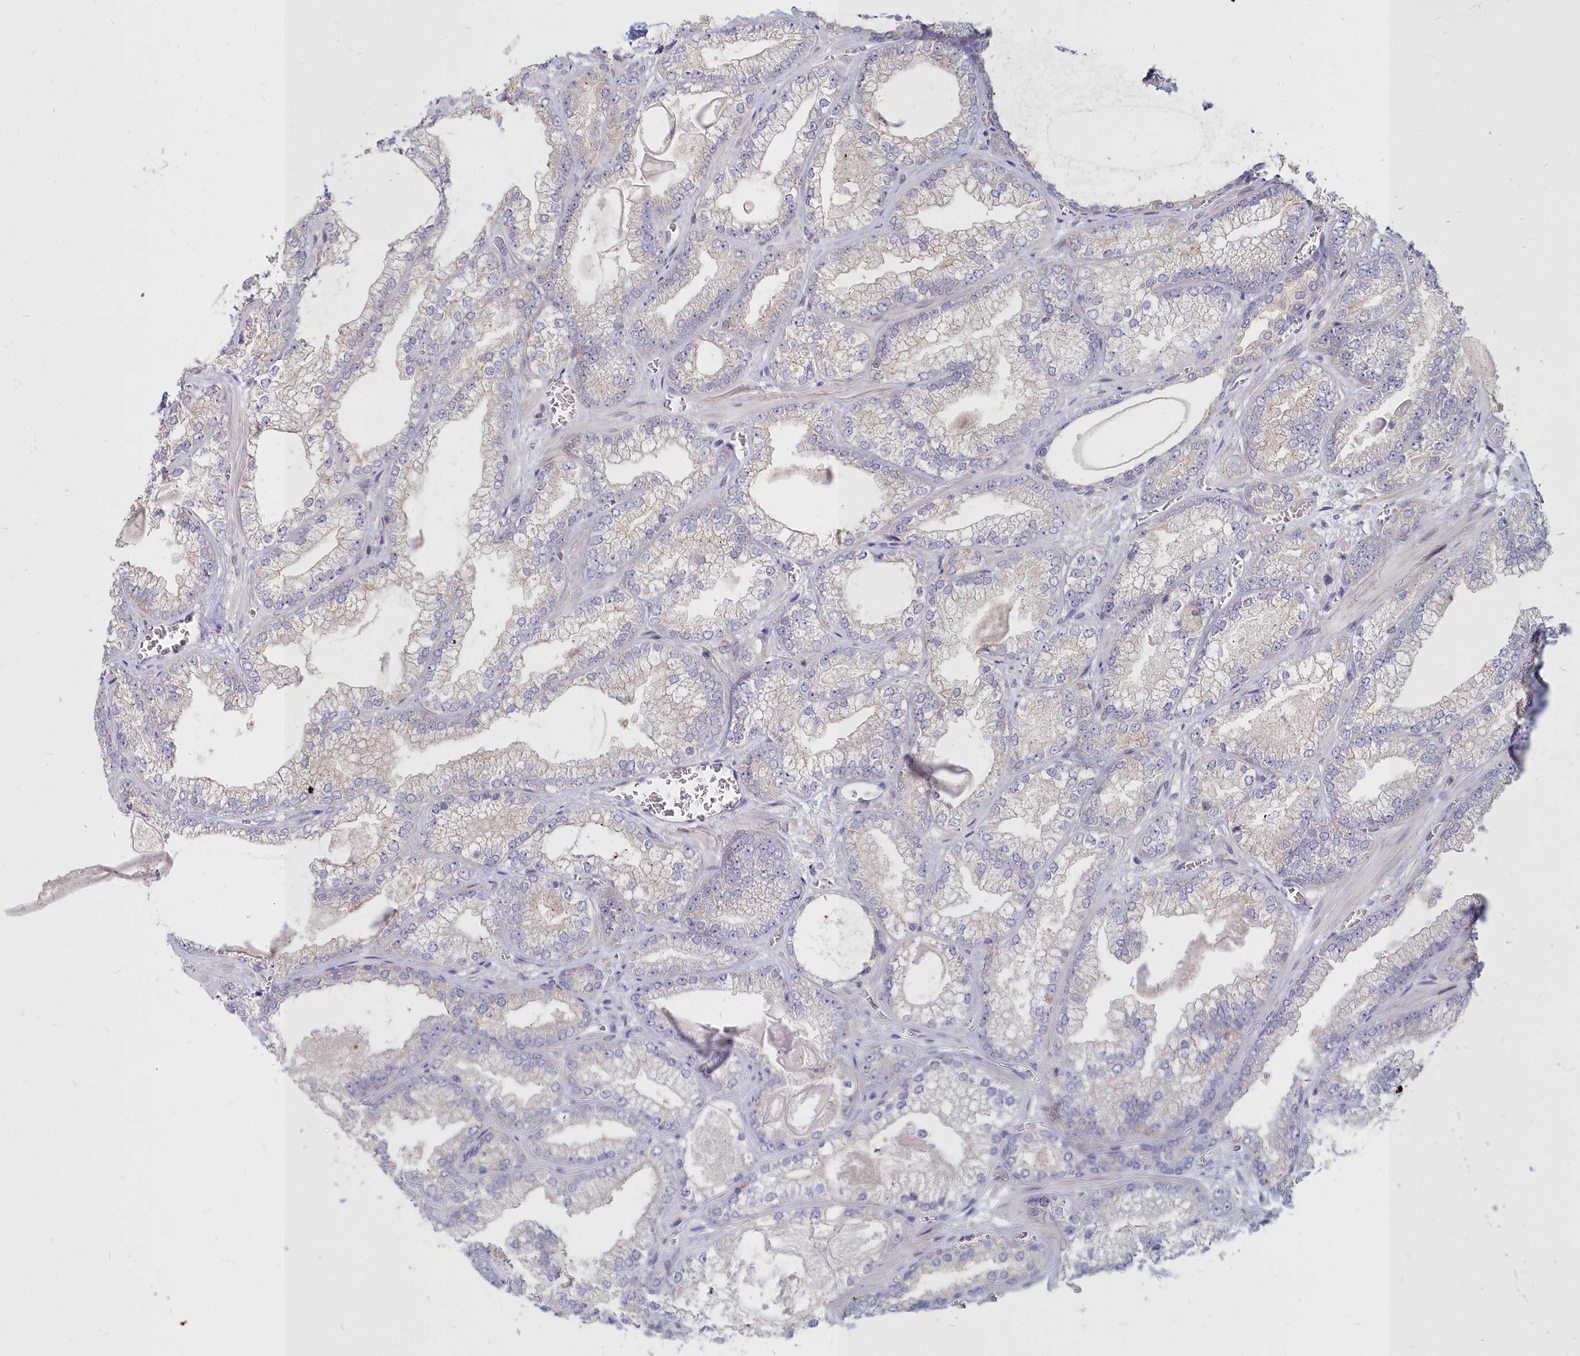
{"staining": {"intensity": "negative", "quantity": "none", "location": "none"}, "tissue": "prostate cancer", "cell_type": "Tumor cells", "image_type": "cancer", "snomed": [{"axis": "morphology", "description": "Adenocarcinoma, Low grade"}, {"axis": "topography", "description": "Prostate"}], "caption": "Tumor cells show no significant positivity in prostate cancer.", "gene": "NOXA1", "patient": {"sex": "male", "age": 57}}